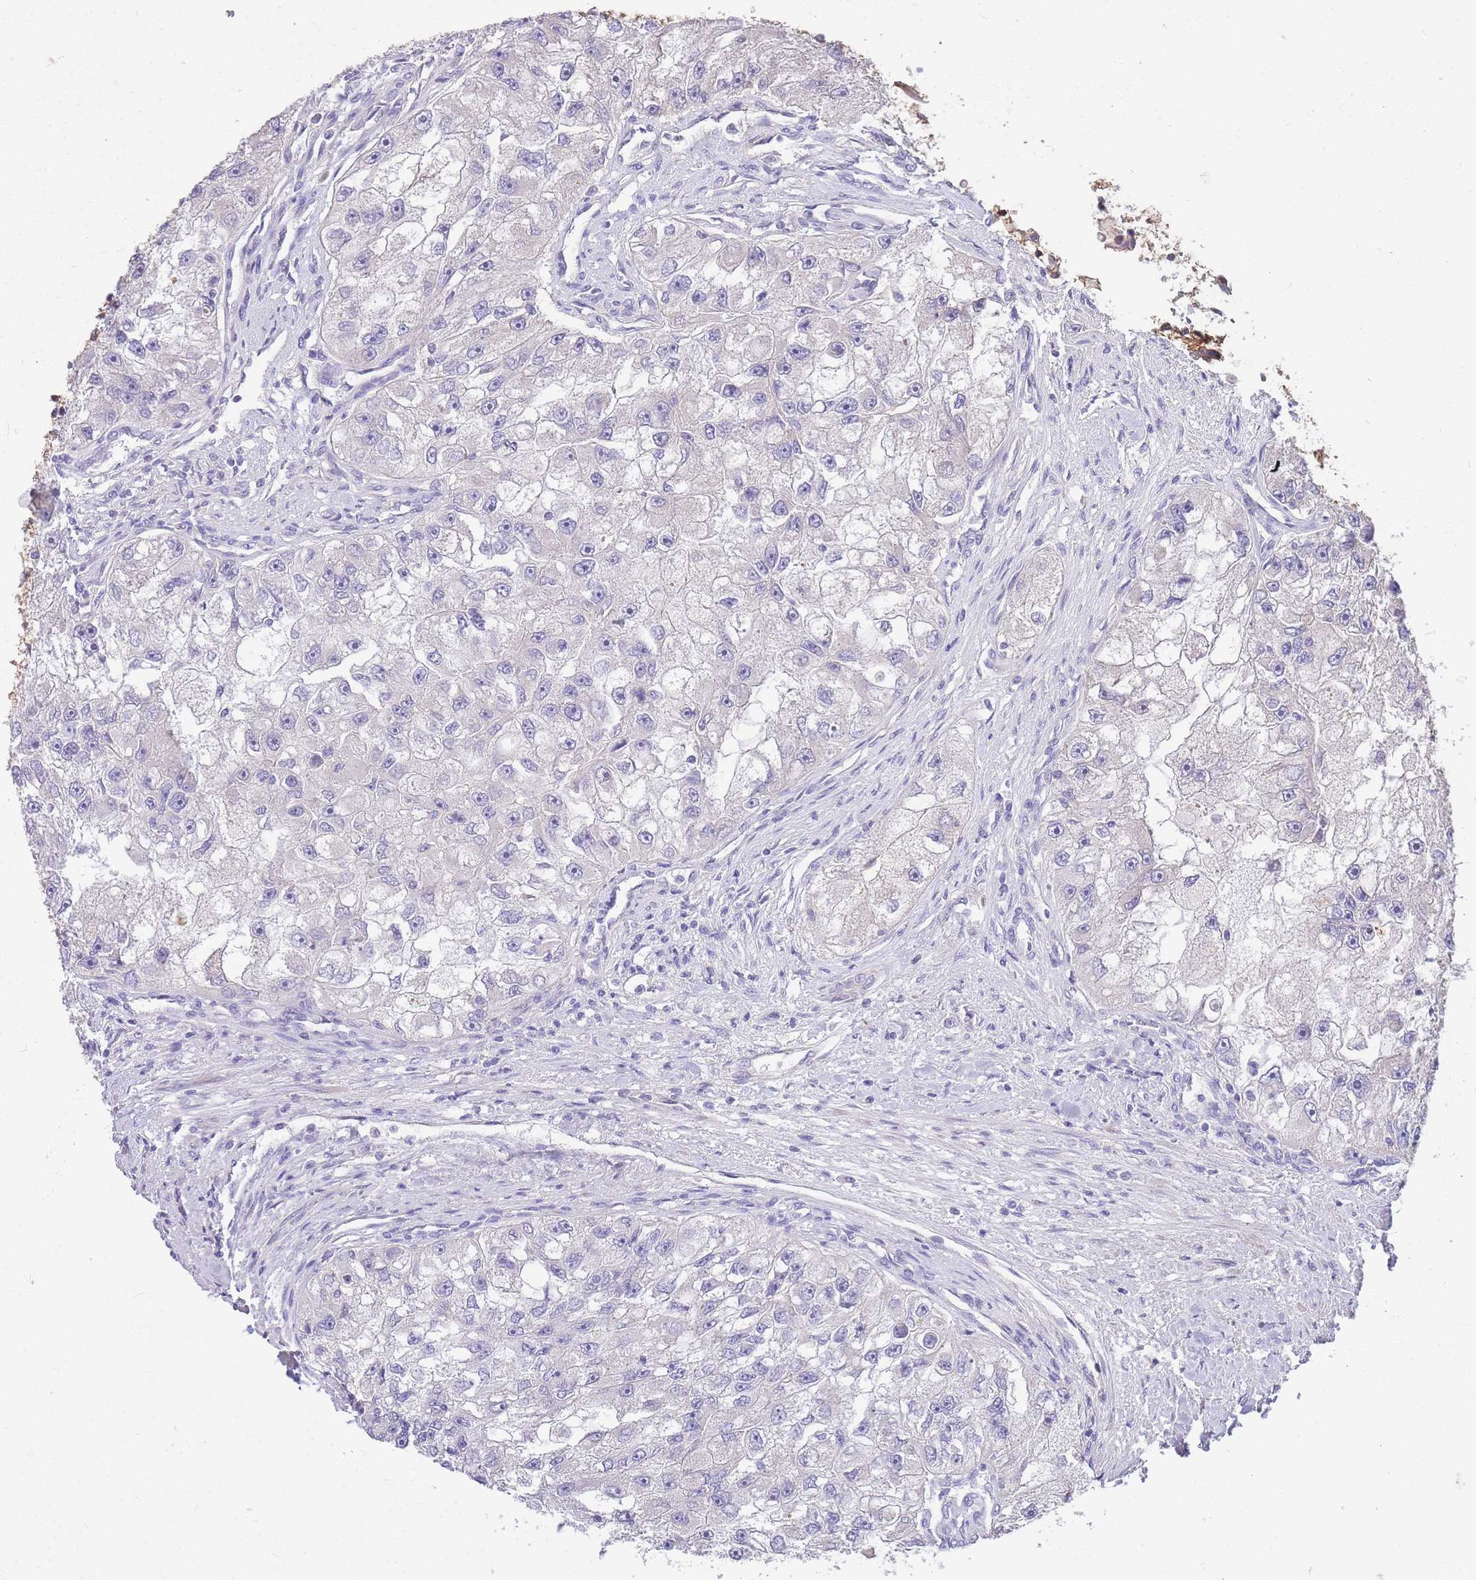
{"staining": {"intensity": "negative", "quantity": "none", "location": "none"}, "tissue": "renal cancer", "cell_type": "Tumor cells", "image_type": "cancer", "snomed": [{"axis": "morphology", "description": "Adenocarcinoma, NOS"}, {"axis": "topography", "description": "Kidney"}], "caption": "Immunohistochemistry (IHC) of human renal adenocarcinoma shows no staining in tumor cells.", "gene": "OR5T1", "patient": {"sex": "male", "age": 63}}